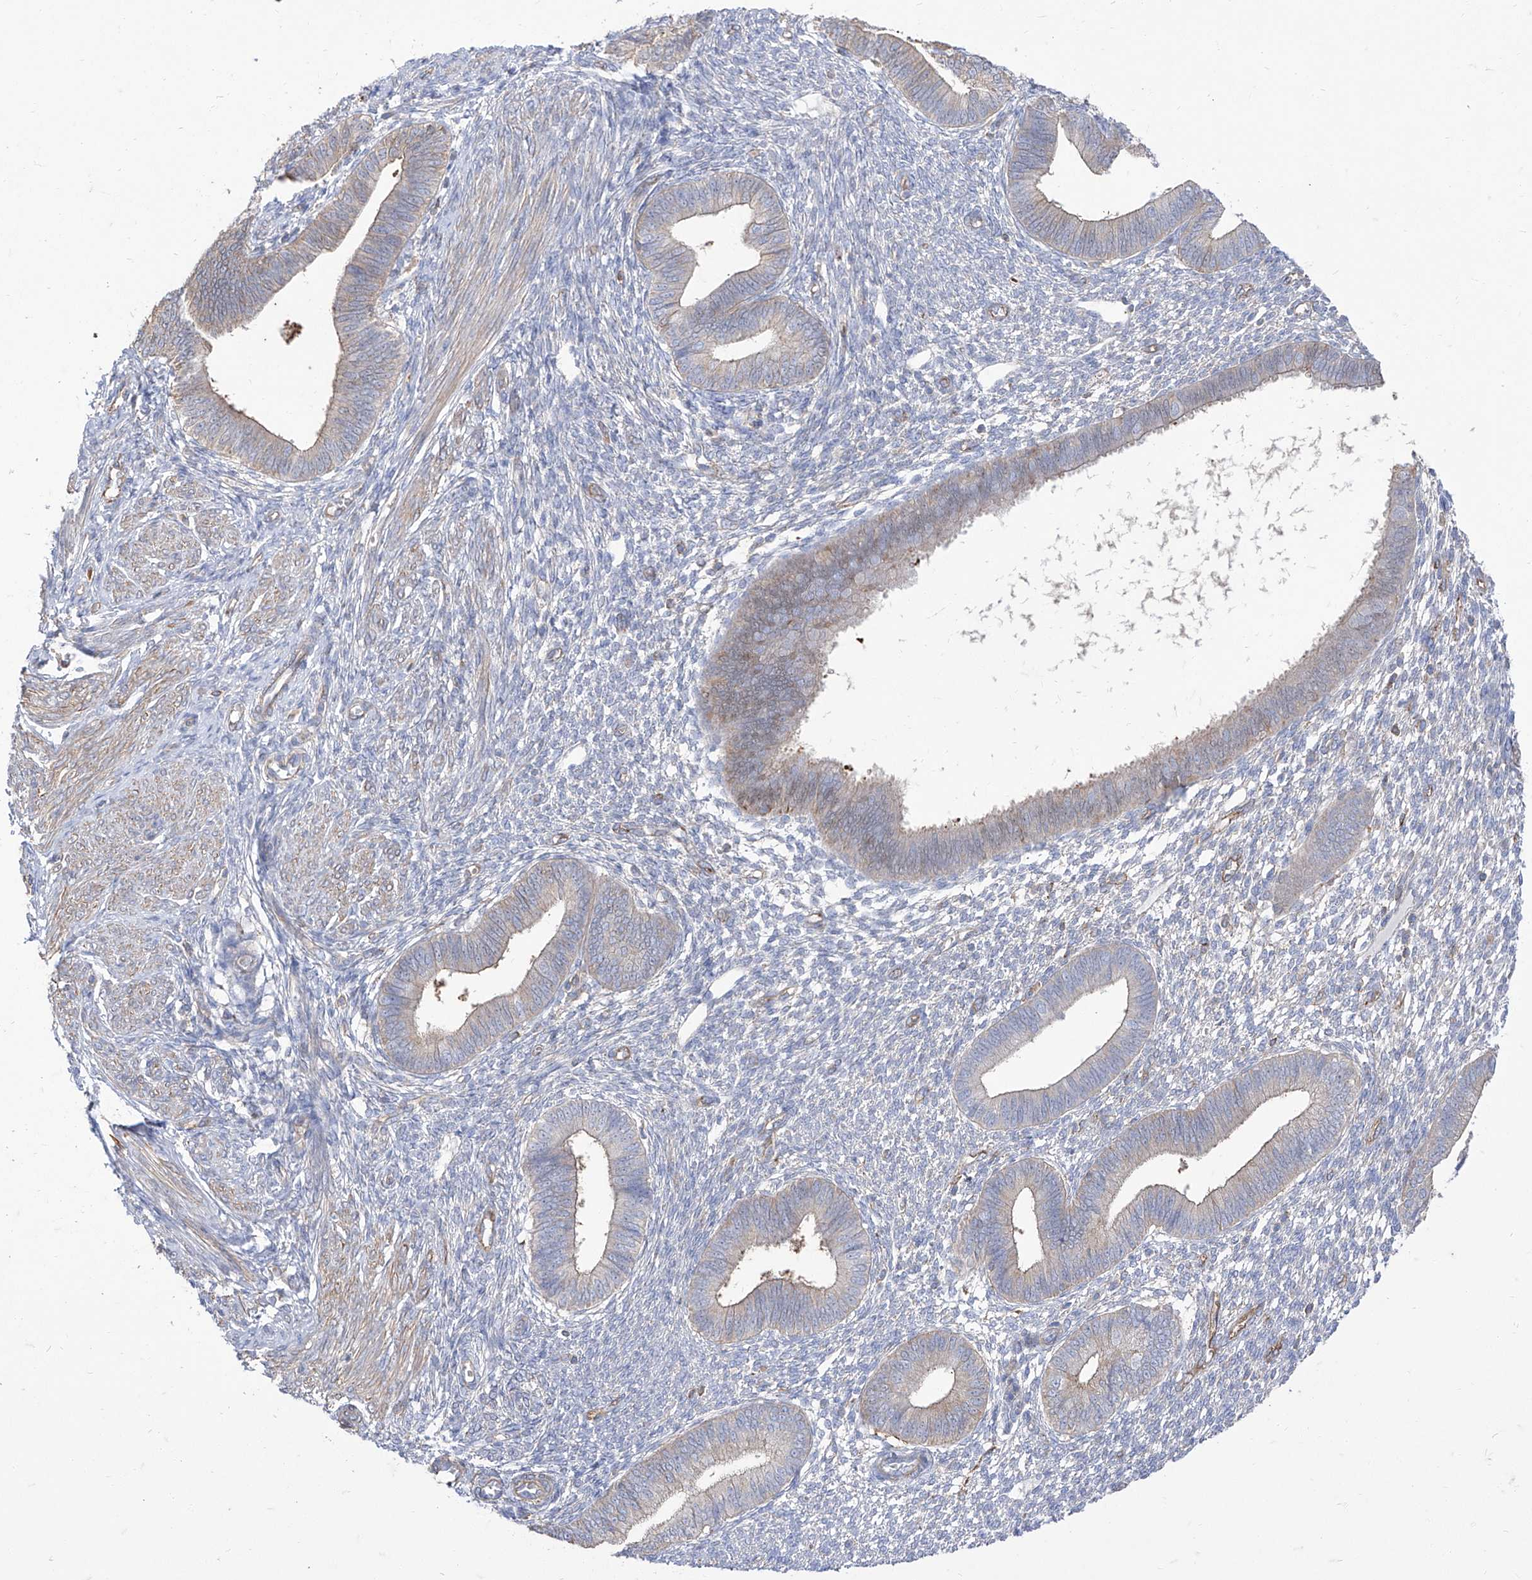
{"staining": {"intensity": "negative", "quantity": "none", "location": "none"}, "tissue": "endometrium", "cell_type": "Cells in endometrial stroma", "image_type": "normal", "snomed": [{"axis": "morphology", "description": "Normal tissue, NOS"}, {"axis": "topography", "description": "Endometrium"}], "caption": "A high-resolution image shows immunohistochemistry (IHC) staining of unremarkable endometrium, which shows no significant expression in cells in endometrial stroma.", "gene": "C1orf74", "patient": {"sex": "female", "age": 46}}